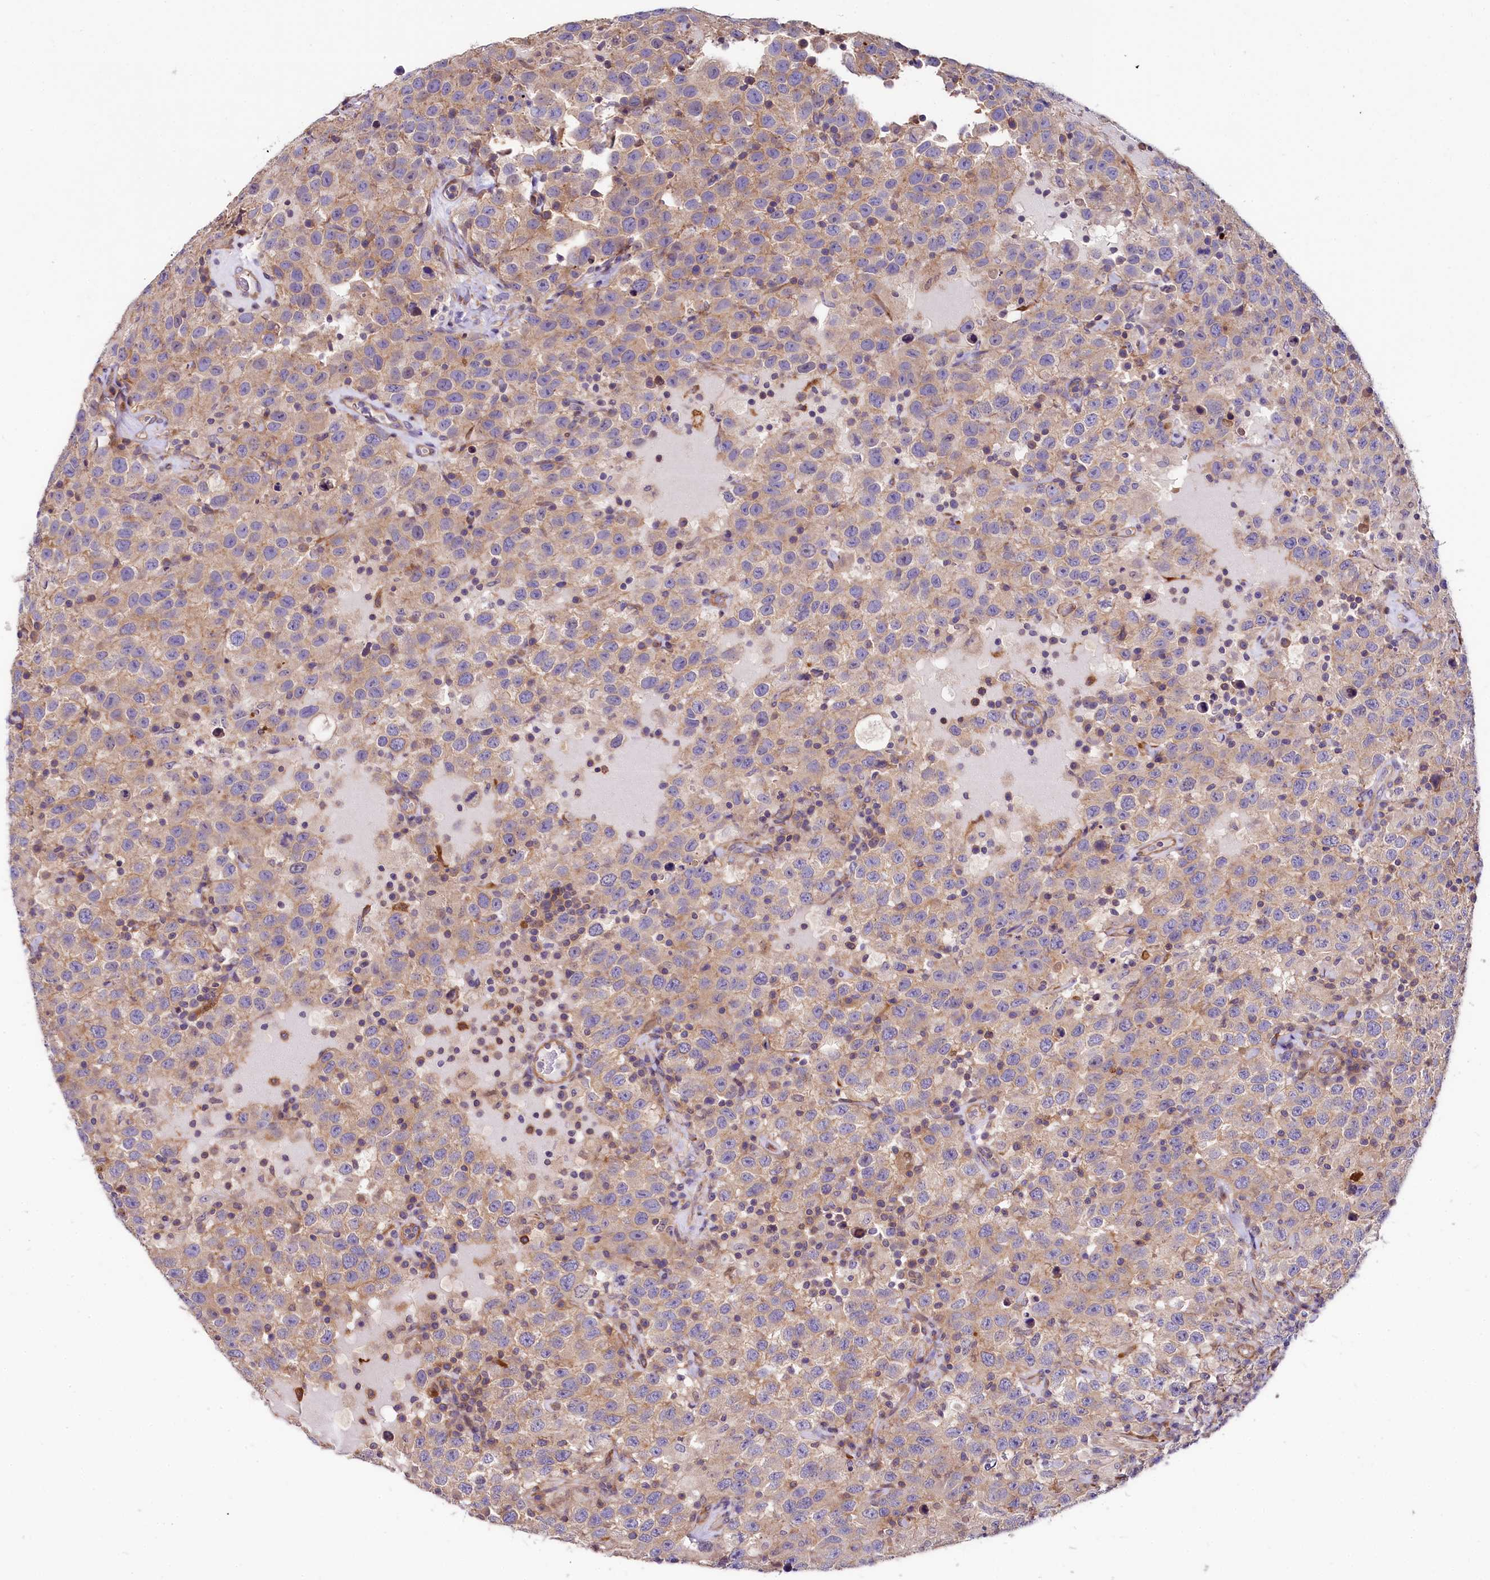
{"staining": {"intensity": "weak", "quantity": ">75%", "location": "cytoplasmic/membranous"}, "tissue": "testis cancer", "cell_type": "Tumor cells", "image_type": "cancer", "snomed": [{"axis": "morphology", "description": "Seminoma, NOS"}, {"axis": "topography", "description": "Testis"}], "caption": "A brown stain labels weak cytoplasmic/membranous staining of a protein in human testis cancer (seminoma) tumor cells. The protein is shown in brown color, while the nuclei are stained blue.", "gene": "FCHSD2", "patient": {"sex": "male", "age": 41}}